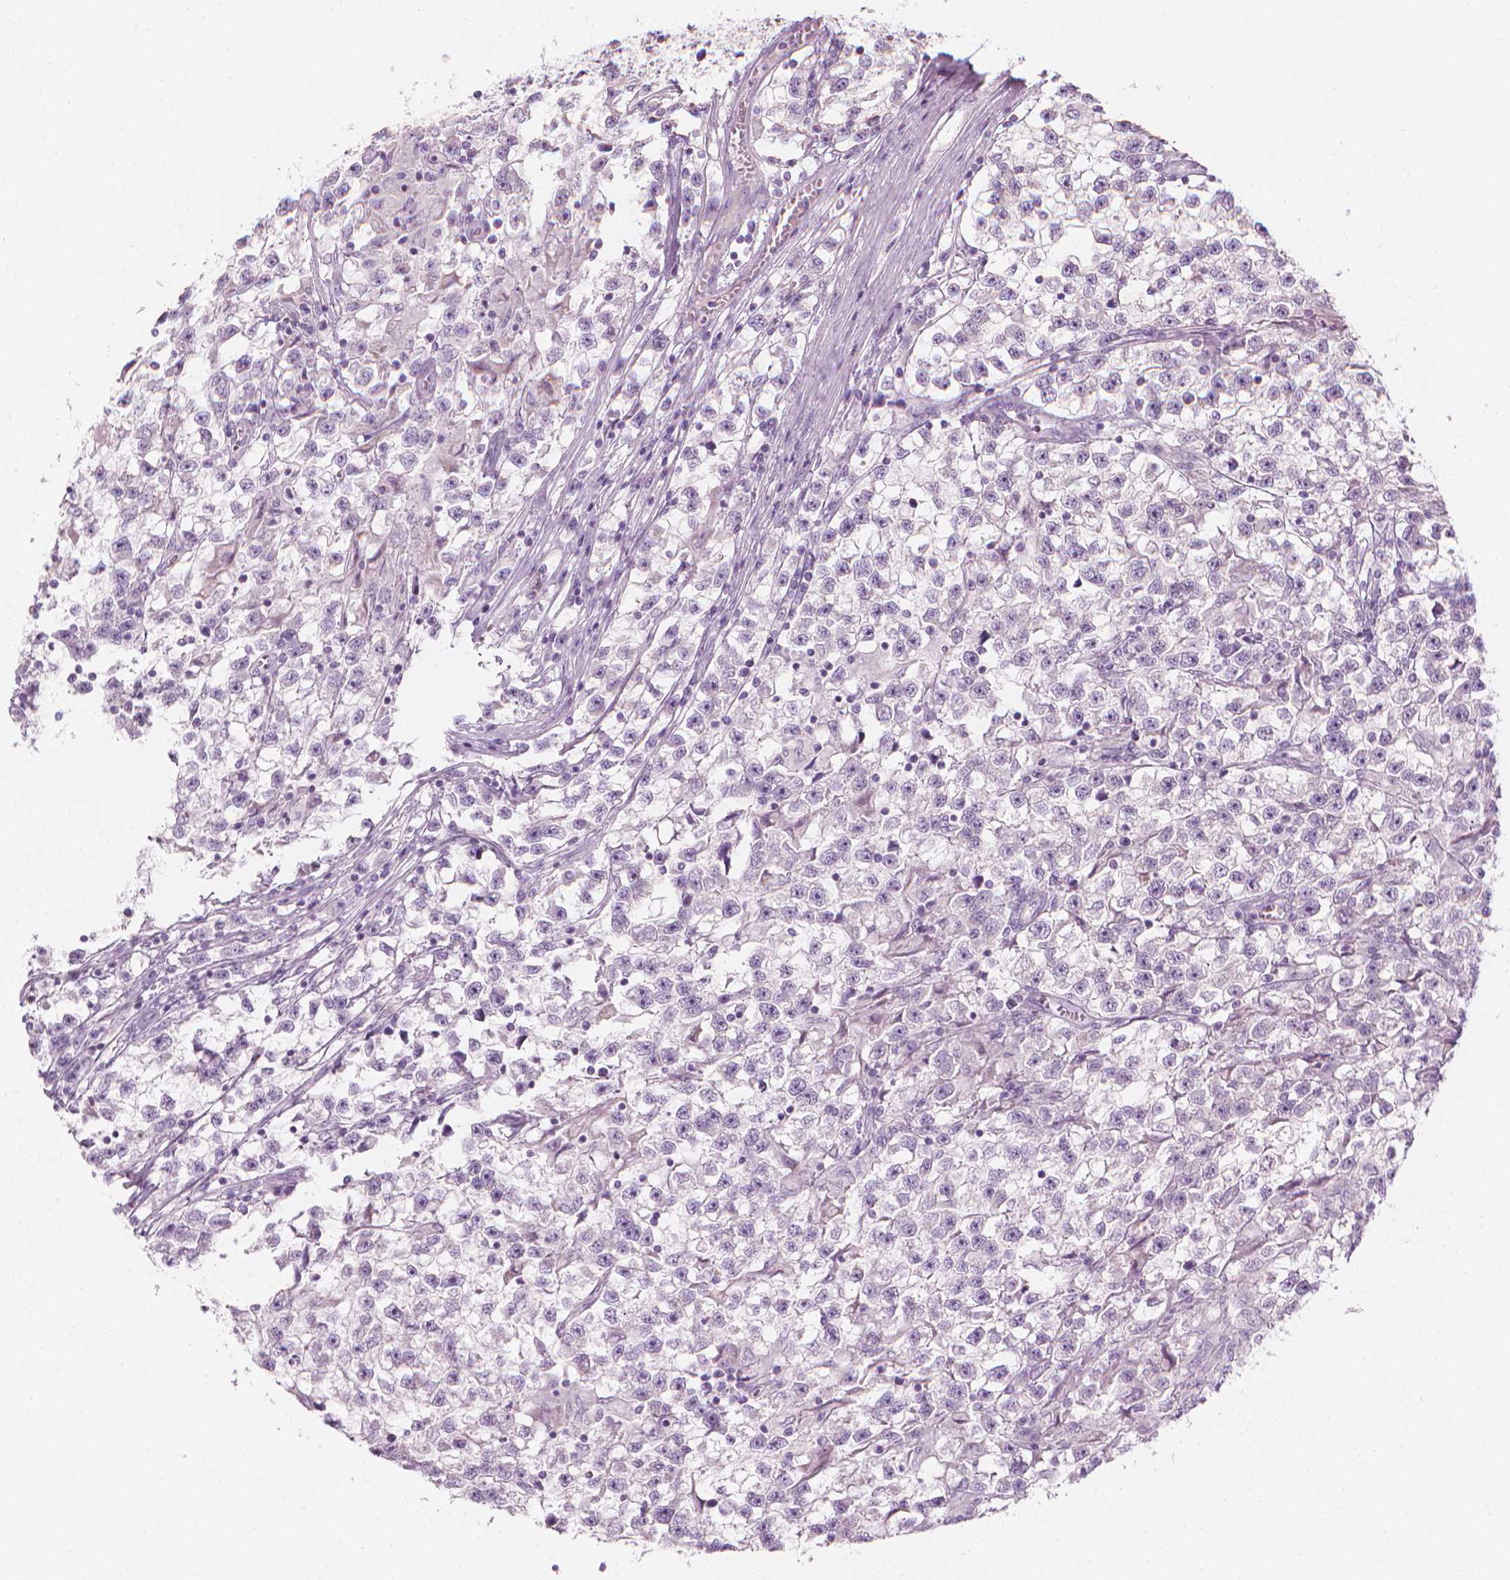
{"staining": {"intensity": "negative", "quantity": "none", "location": "none"}, "tissue": "testis cancer", "cell_type": "Tumor cells", "image_type": "cancer", "snomed": [{"axis": "morphology", "description": "Seminoma, NOS"}, {"axis": "topography", "description": "Testis"}], "caption": "DAB immunohistochemical staining of human seminoma (testis) shows no significant staining in tumor cells.", "gene": "SHMT1", "patient": {"sex": "male", "age": 31}}